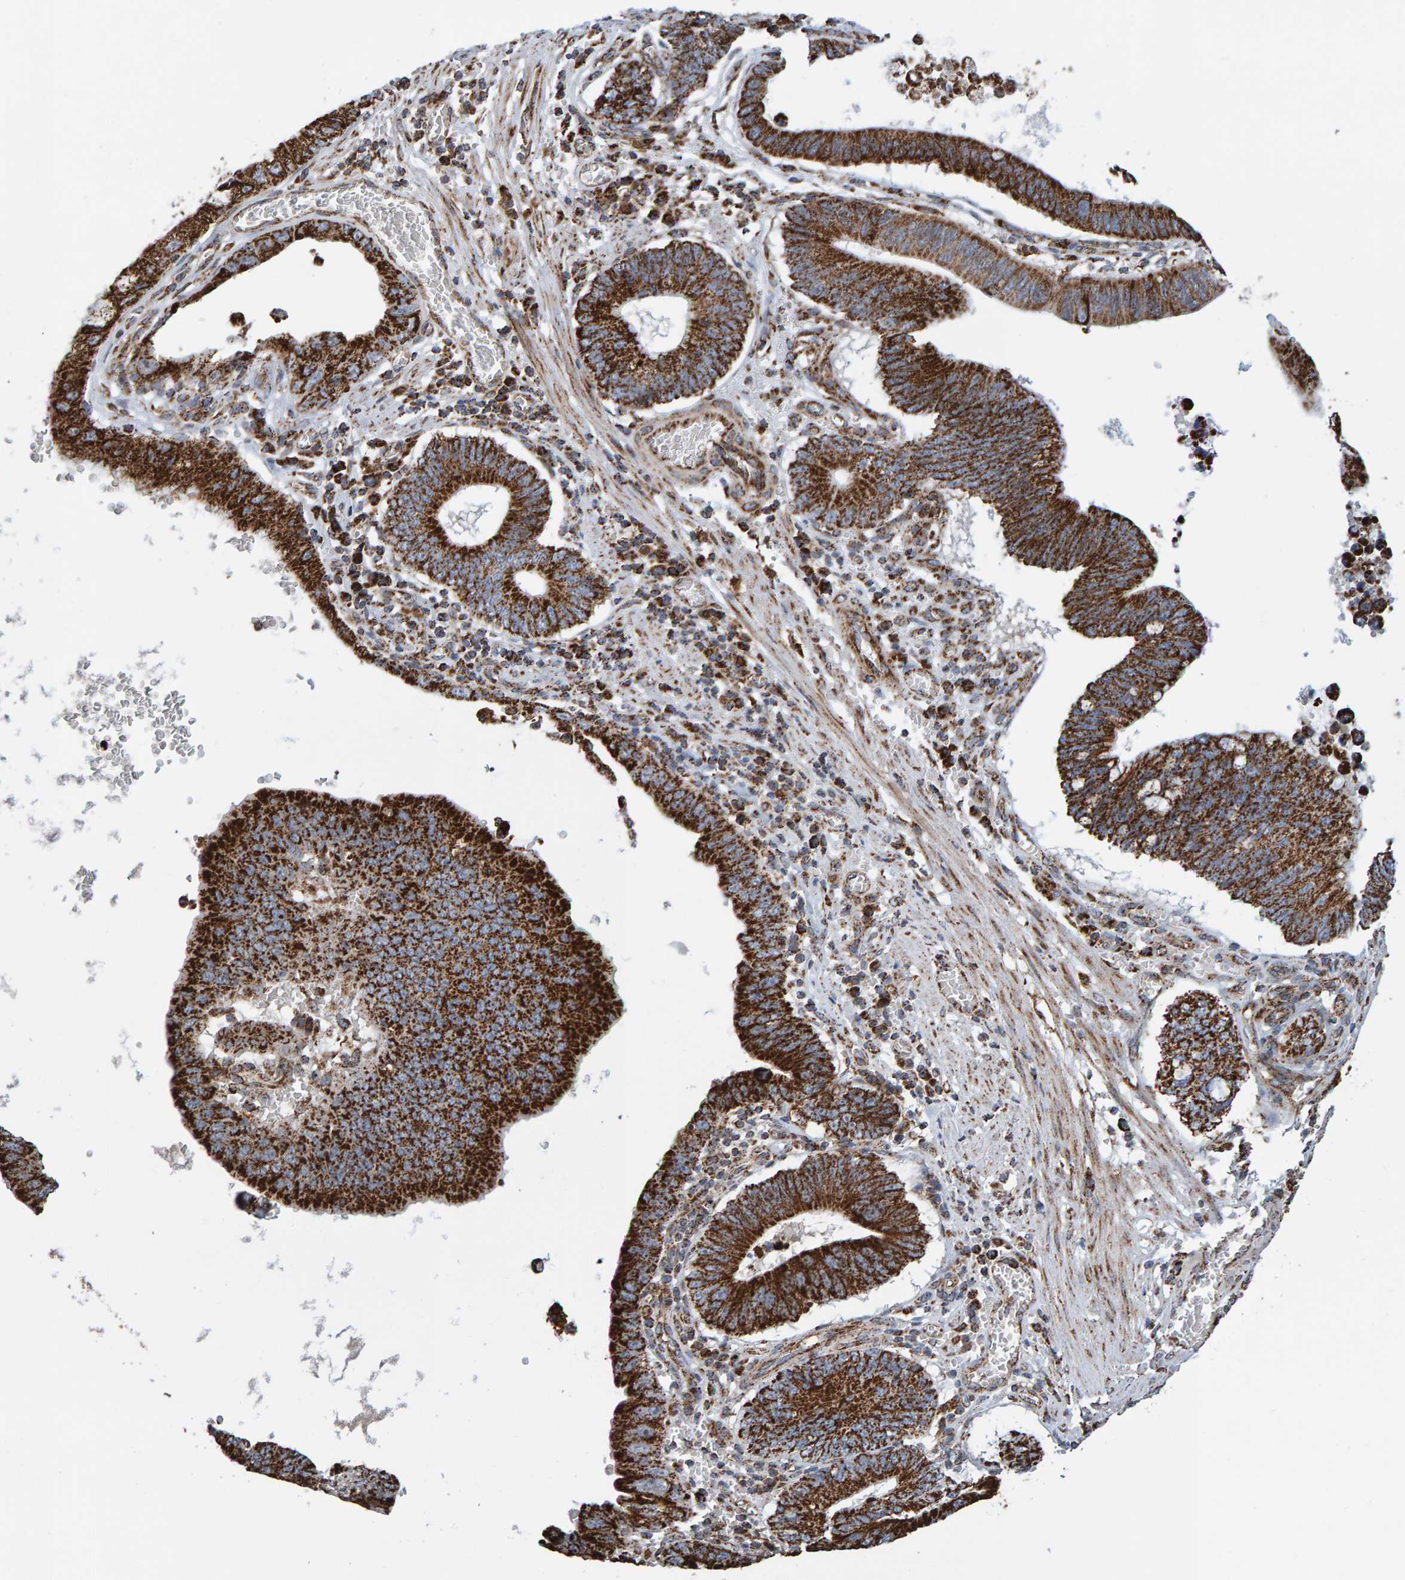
{"staining": {"intensity": "strong", "quantity": ">75%", "location": "cytoplasmic/membranous"}, "tissue": "stomach cancer", "cell_type": "Tumor cells", "image_type": "cancer", "snomed": [{"axis": "morphology", "description": "Adenocarcinoma, NOS"}, {"axis": "topography", "description": "Stomach"}, {"axis": "topography", "description": "Gastric cardia"}], "caption": "DAB (3,3'-diaminobenzidine) immunohistochemical staining of human stomach adenocarcinoma exhibits strong cytoplasmic/membranous protein expression in approximately >75% of tumor cells.", "gene": "MRPL45", "patient": {"sex": "male", "age": 59}}